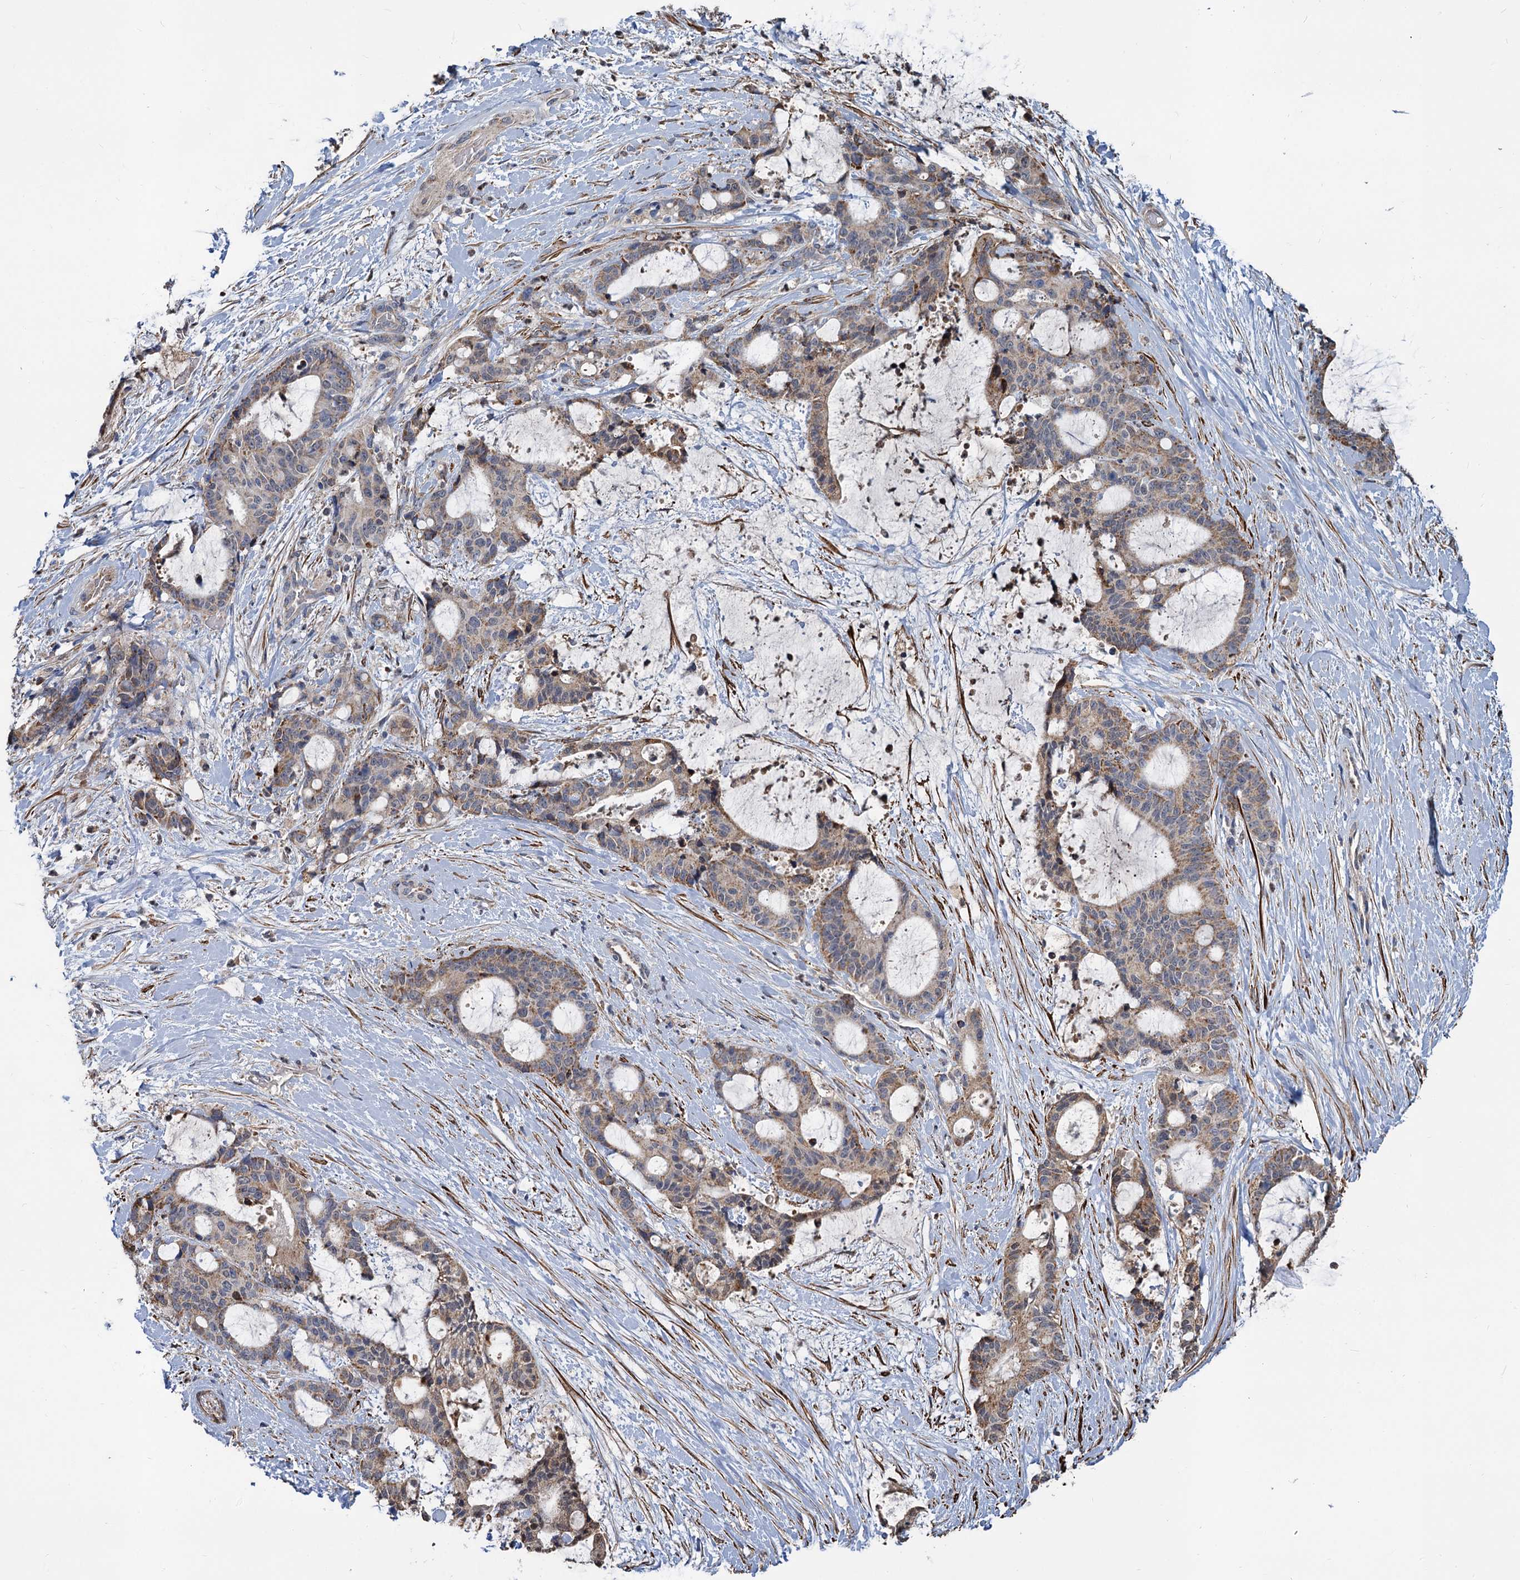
{"staining": {"intensity": "weak", "quantity": ">75%", "location": "cytoplasmic/membranous"}, "tissue": "liver cancer", "cell_type": "Tumor cells", "image_type": "cancer", "snomed": [{"axis": "morphology", "description": "Normal tissue, NOS"}, {"axis": "morphology", "description": "Cholangiocarcinoma"}, {"axis": "topography", "description": "Liver"}, {"axis": "topography", "description": "Peripheral nerve tissue"}], "caption": "Liver cancer (cholangiocarcinoma) tissue reveals weak cytoplasmic/membranous staining in approximately >75% of tumor cells, visualized by immunohistochemistry.", "gene": "ALKBH7", "patient": {"sex": "female", "age": 73}}